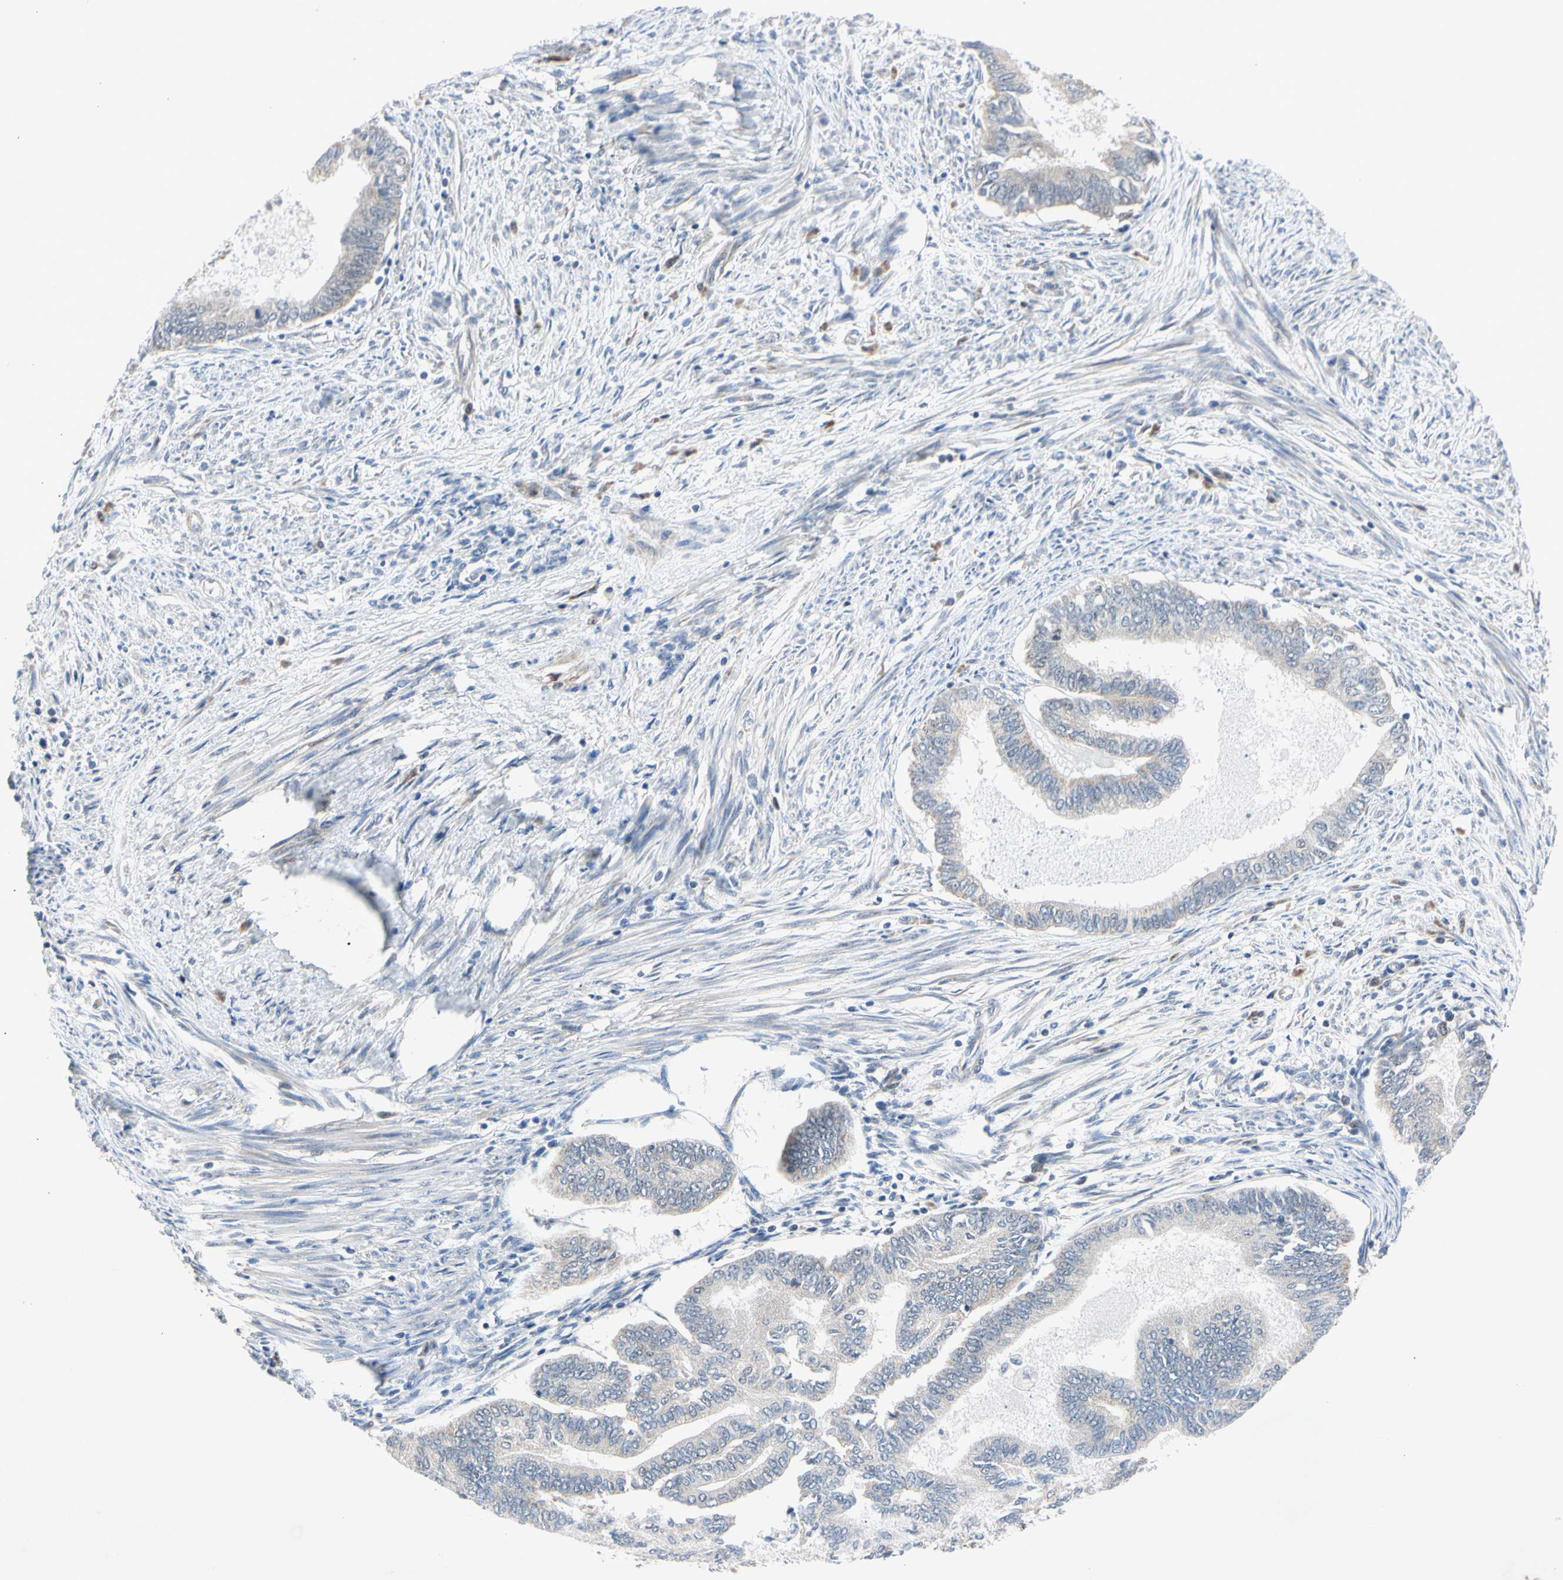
{"staining": {"intensity": "weak", "quantity": ">75%", "location": "cytoplasmic/membranous"}, "tissue": "endometrial cancer", "cell_type": "Tumor cells", "image_type": "cancer", "snomed": [{"axis": "morphology", "description": "Adenocarcinoma, NOS"}, {"axis": "topography", "description": "Endometrium"}], "caption": "Endometrial adenocarcinoma stained with a brown dye reveals weak cytoplasmic/membranous positive staining in approximately >75% of tumor cells.", "gene": "MARK1", "patient": {"sex": "female", "age": 86}}